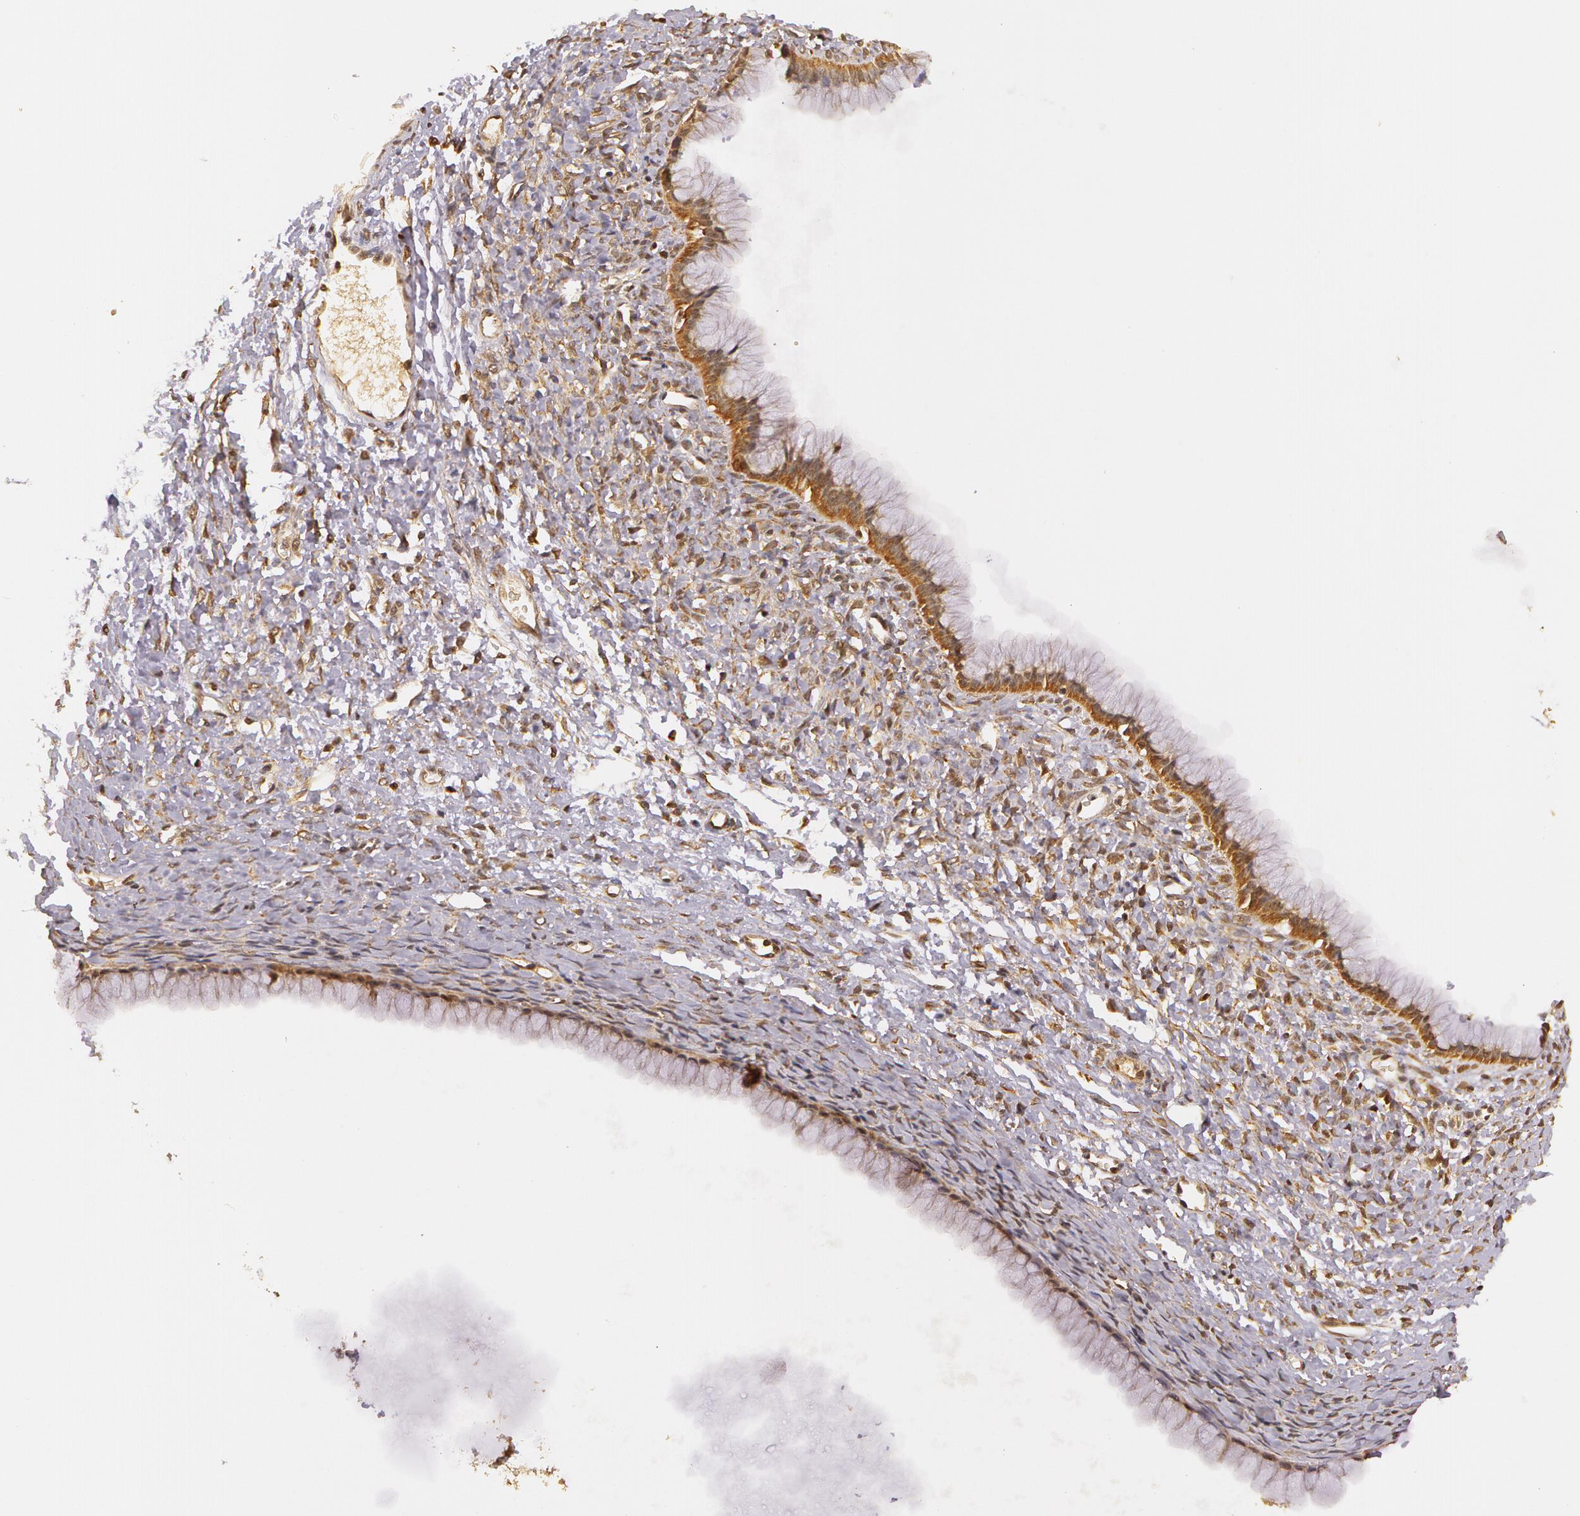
{"staining": {"intensity": "moderate", "quantity": ">75%", "location": "cytoplasmic/membranous"}, "tissue": "ovarian cancer", "cell_type": "Tumor cells", "image_type": "cancer", "snomed": [{"axis": "morphology", "description": "Cystadenocarcinoma, mucinous, NOS"}, {"axis": "topography", "description": "Ovary"}], "caption": "The micrograph demonstrates staining of ovarian cancer, revealing moderate cytoplasmic/membranous protein expression (brown color) within tumor cells. The staining is performed using DAB (3,3'-diaminobenzidine) brown chromogen to label protein expression. The nuclei are counter-stained blue using hematoxylin.", "gene": "ASCC2", "patient": {"sex": "female", "age": 25}}